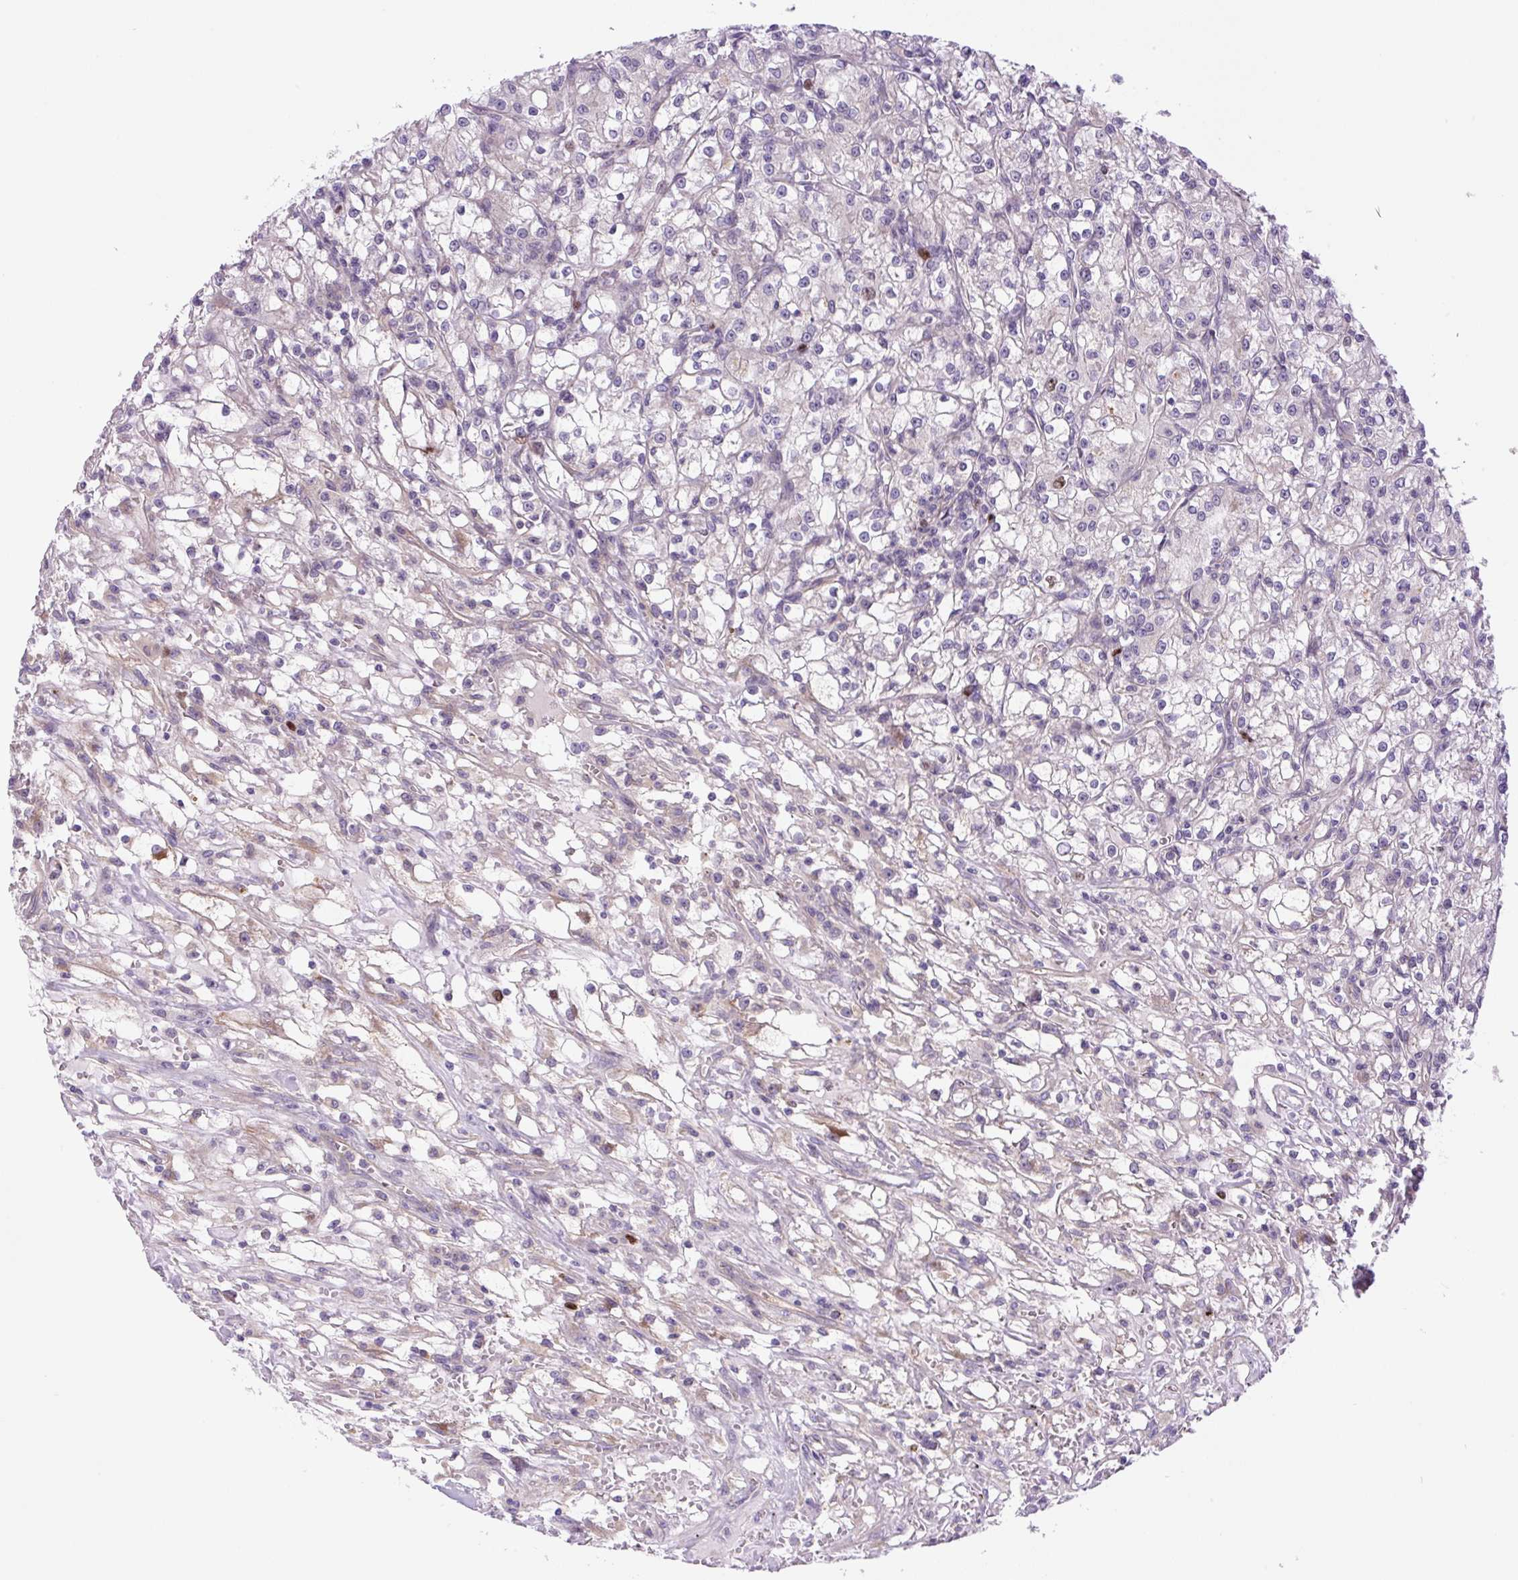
{"staining": {"intensity": "negative", "quantity": "none", "location": "none"}, "tissue": "renal cancer", "cell_type": "Tumor cells", "image_type": "cancer", "snomed": [{"axis": "morphology", "description": "Adenocarcinoma, NOS"}, {"axis": "topography", "description": "Kidney"}], "caption": "Adenocarcinoma (renal) was stained to show a protein in brown. There is no significant expression in tumor cells. (DAB immunohistochemistry visualized using brightfield microscopy, high magnification).", "gene": "KIFC1", "patient": {"sex": "female", "age": 59}}